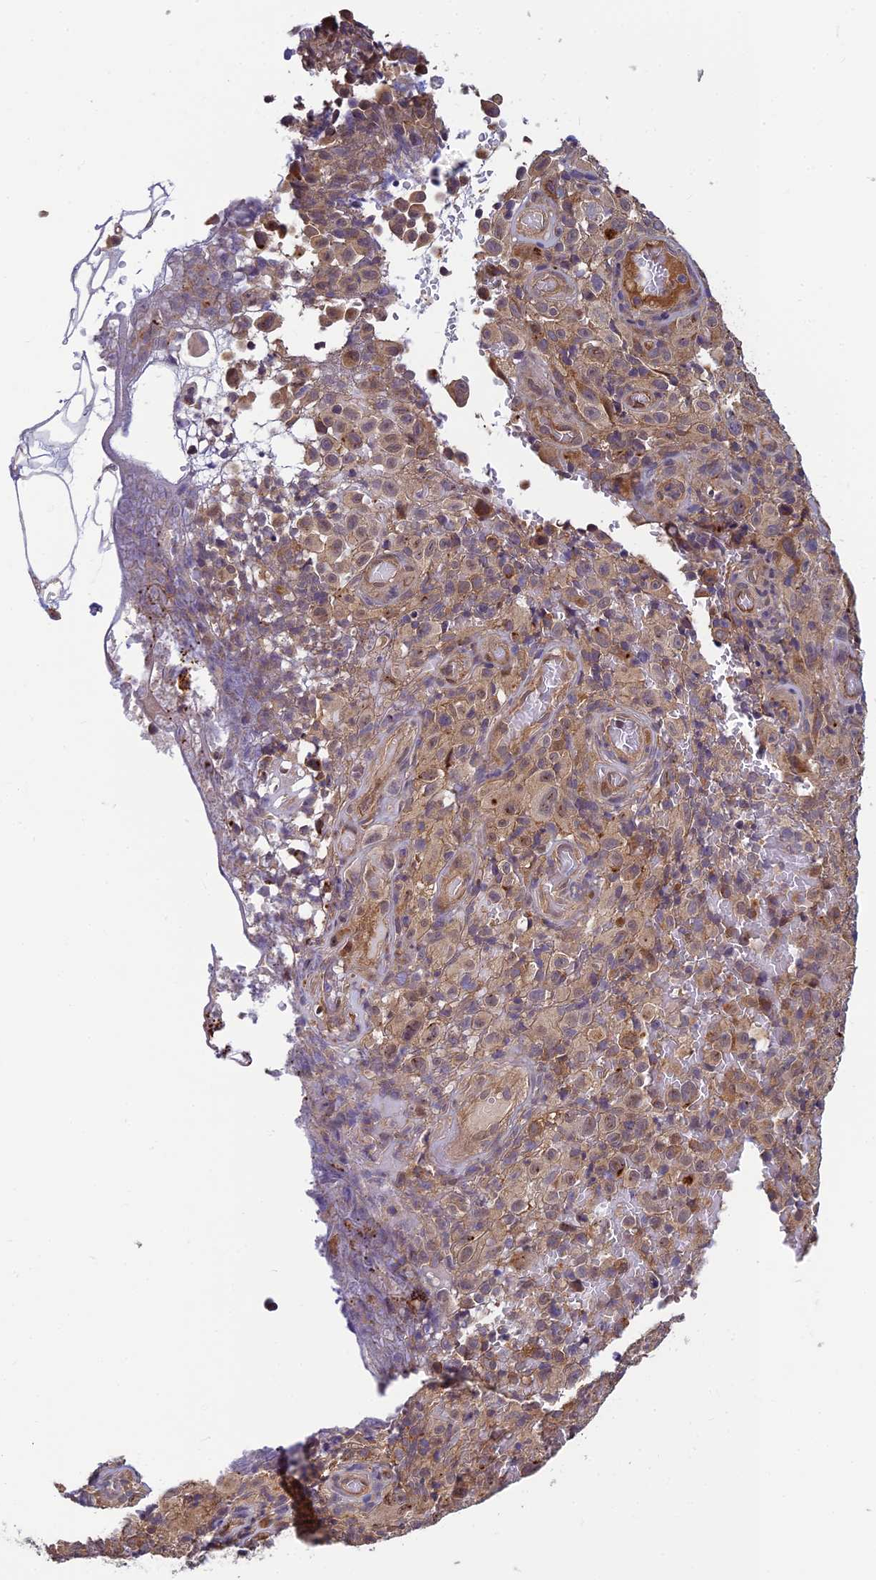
{"staining": {"intensity": "weak", "quantity": "<25%", "location": "cytoplasmic/membranous,nuclear"}, "tissue": "melanoma", "cell_type": "Tumor cells", "image_type": "cancer", "snomed": [{"axis": "morphology", "description": "Malignant melanoma, NOS"}, {"axis": "topography", "description": "Skin"}], "caption": "This is an immunohistochemistry (IHC) image of melanoma. There is no expression in tumor cells.", "gene": "PIKFYVE", "patient": {"sex": "female", "age": 82}}